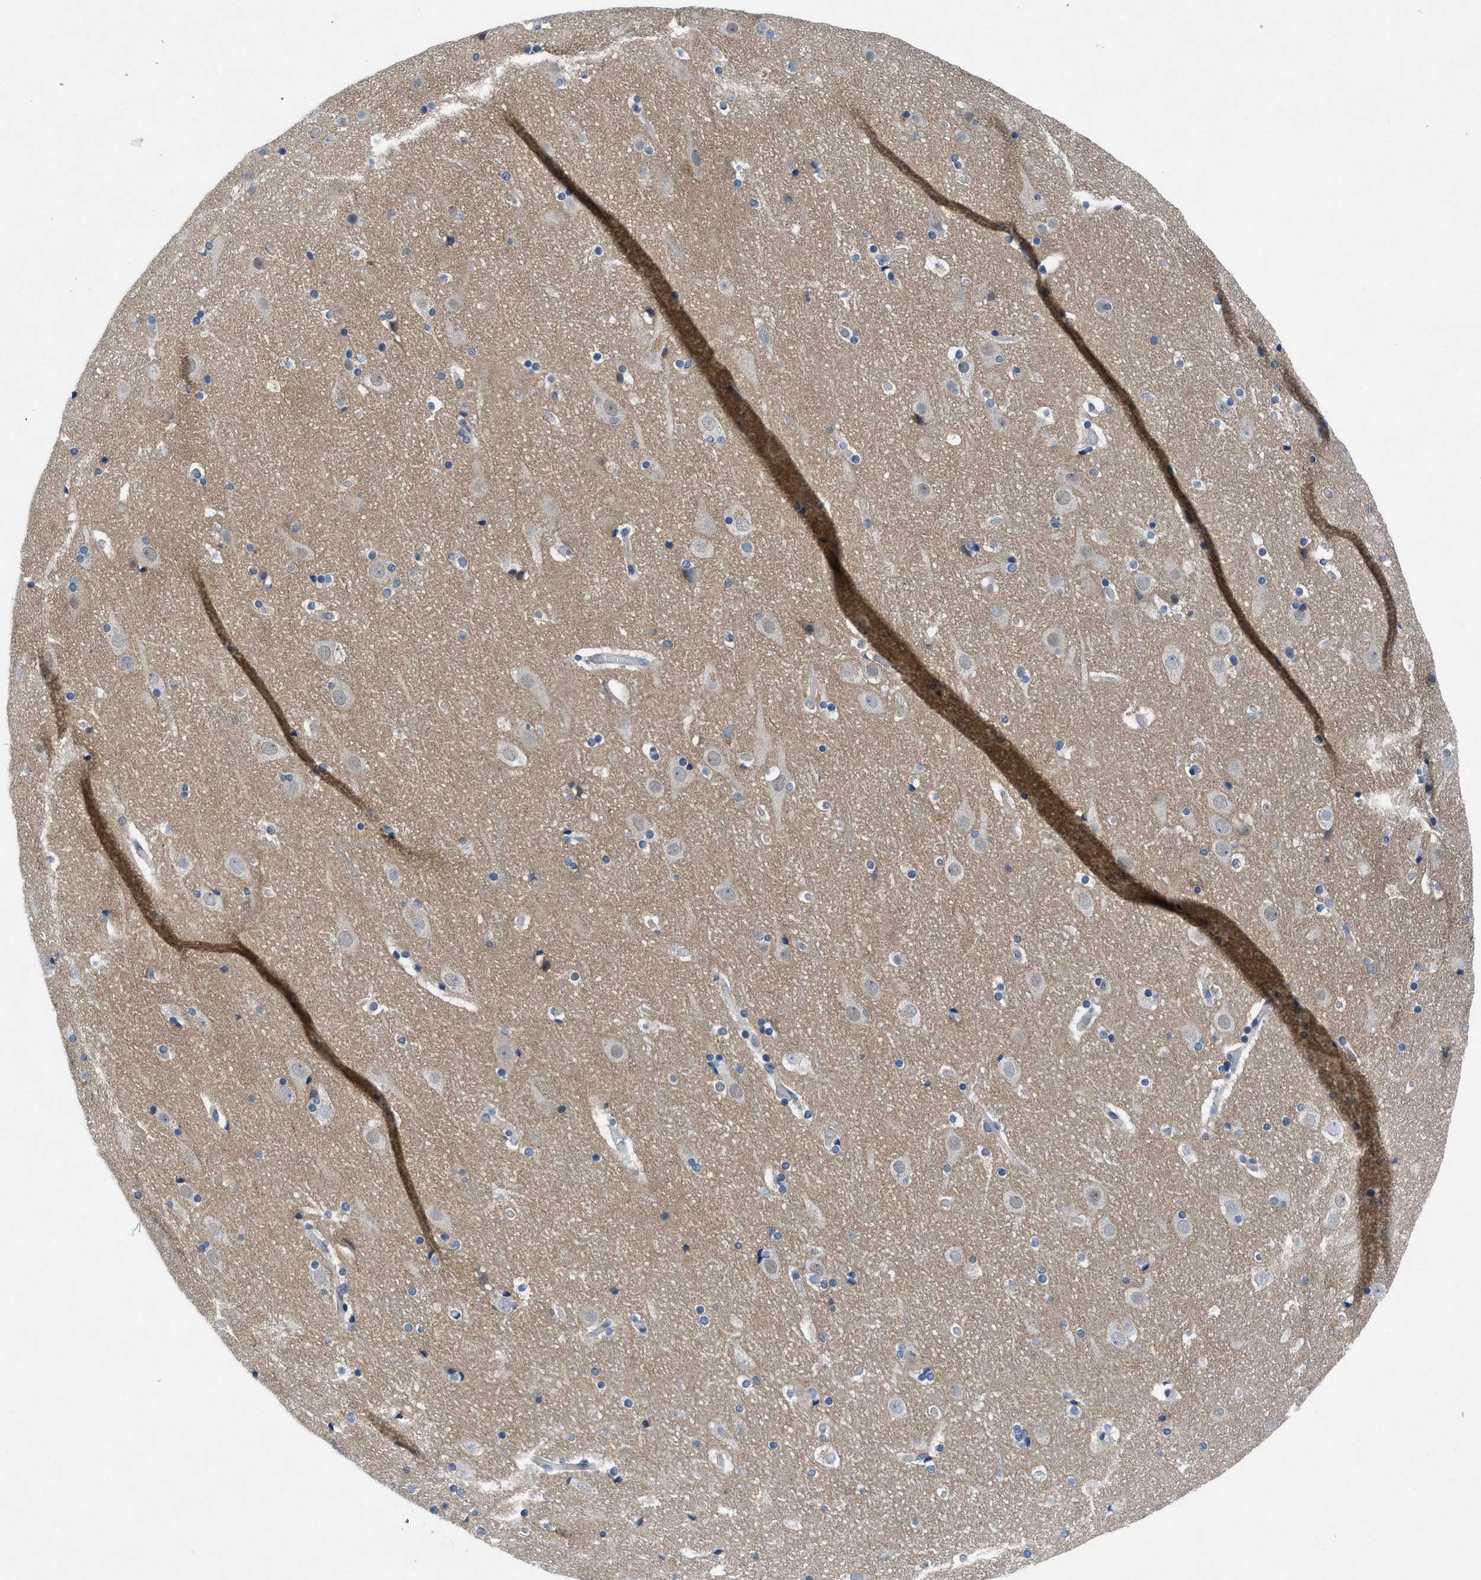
{"staining": {"intensity": "negative", "quantity": "none", "location": "none"}, "tissue": "cerebral cortex", "cell_type": "Endothelial cells", "image_type": "normal", "snomed": [{"axis": "morphology", "description": "Normal tissue, NOS"}, {"axis": "topography", "description": "Cerebral cortex"}], "caption": "IHC of benign cerebral cortex shows no positivity in endothelial cells.", "gene": "PANX1", "patient": {"sex": "male", "age": 57}}